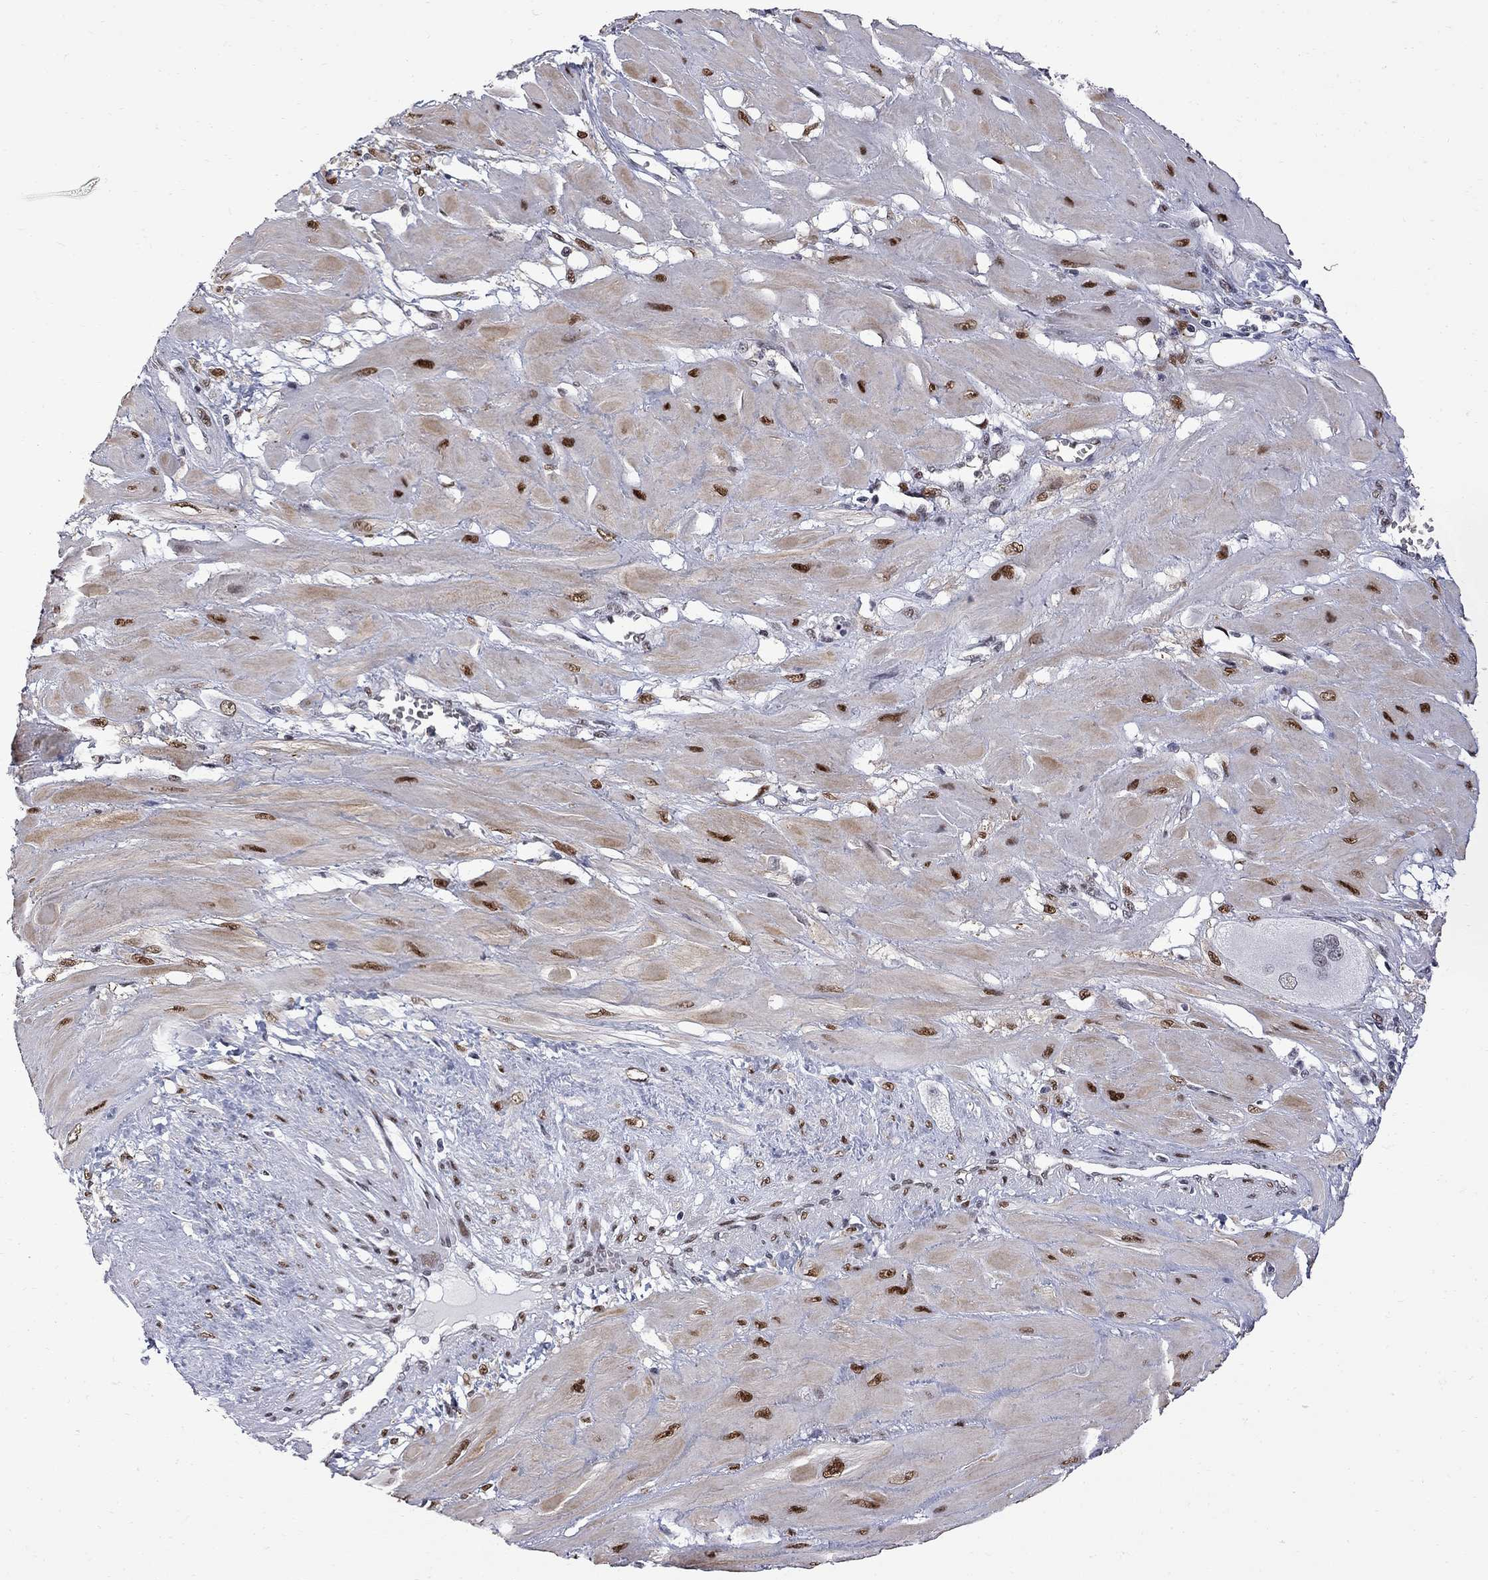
{"staining": {"intensity": "weak", "quantity": "<25%", "location": "nuclear"}, "tissue": "cervical cancer", "cell_type": "Tumor cells", "image_type": "cancer", "snomed": [{"axis": "morphology", "description": "Squamous cell carcinoma, NOS"}, {"axis": "topography", "description": "Cervix"}], "caption": "The histopathology image exhibits no significant expression in tumor cells of squamous cell carcinoma (cervical).", "gene": "ZBTB47", "patient": {"sex": "female", "age": 34}}